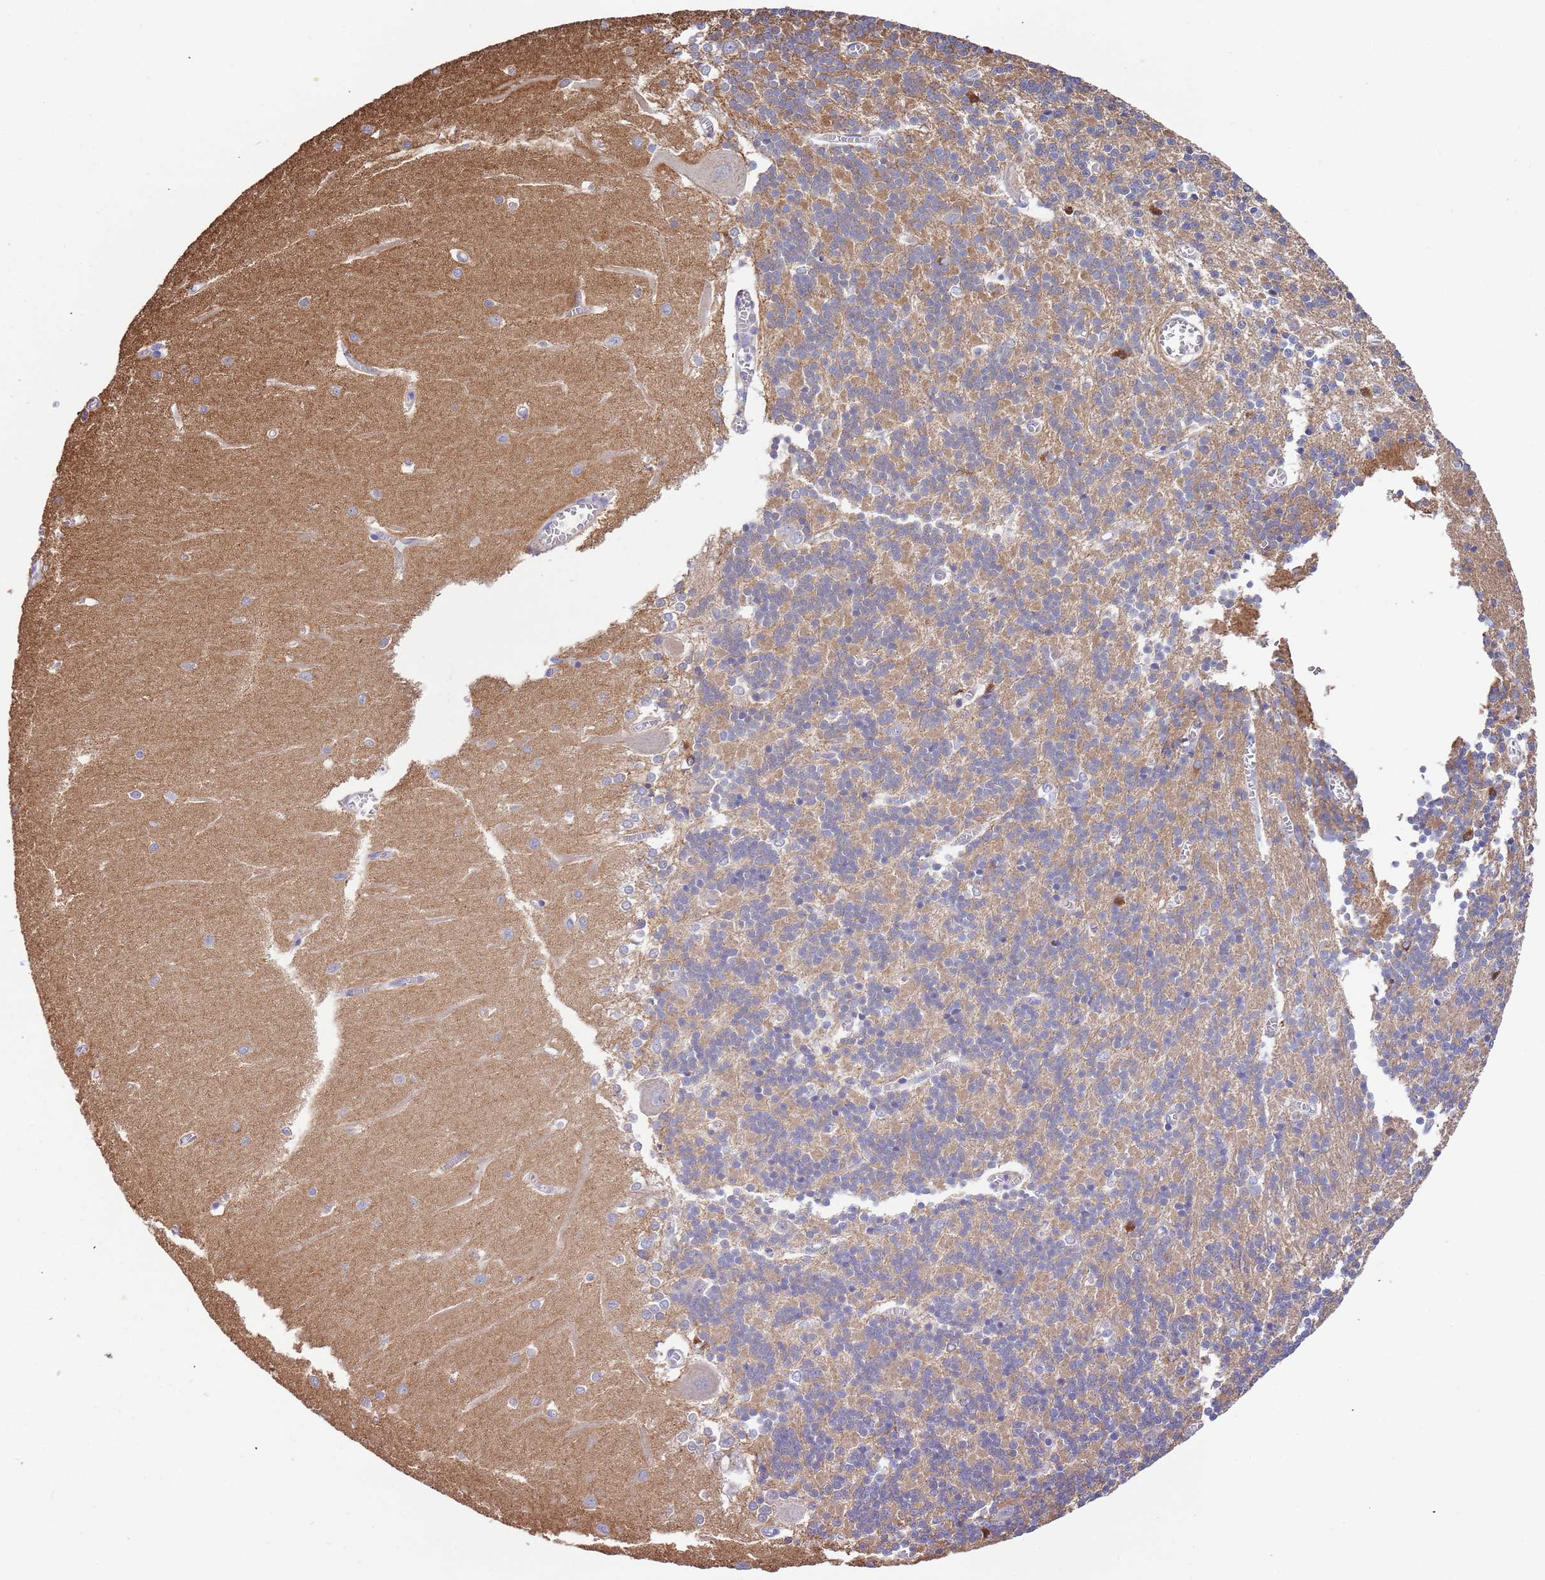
{"staining": {"intensity": "weak", "quantity": "25%-75%", "location": "cytoplasmic/membranous"}, "tissue": "cerebellum", "cell_type": "Cells in granular layer", "image_type": "normal", "snomed": [{"axis": "morphology", "description": "Normal tissue, NOS"}, {"axis": "topography", "description": "Cerebellum"}], "caption": "This photomicrograph demonstrates immunohistochemistry (IHC) staining of normal cerebellum, with low weak cytoplasmic/membranous positivity in approximately 25%-75% of cells in granular layer.", "gene": "LAMB4", "patient": {"sex": "male", "age": 37}}